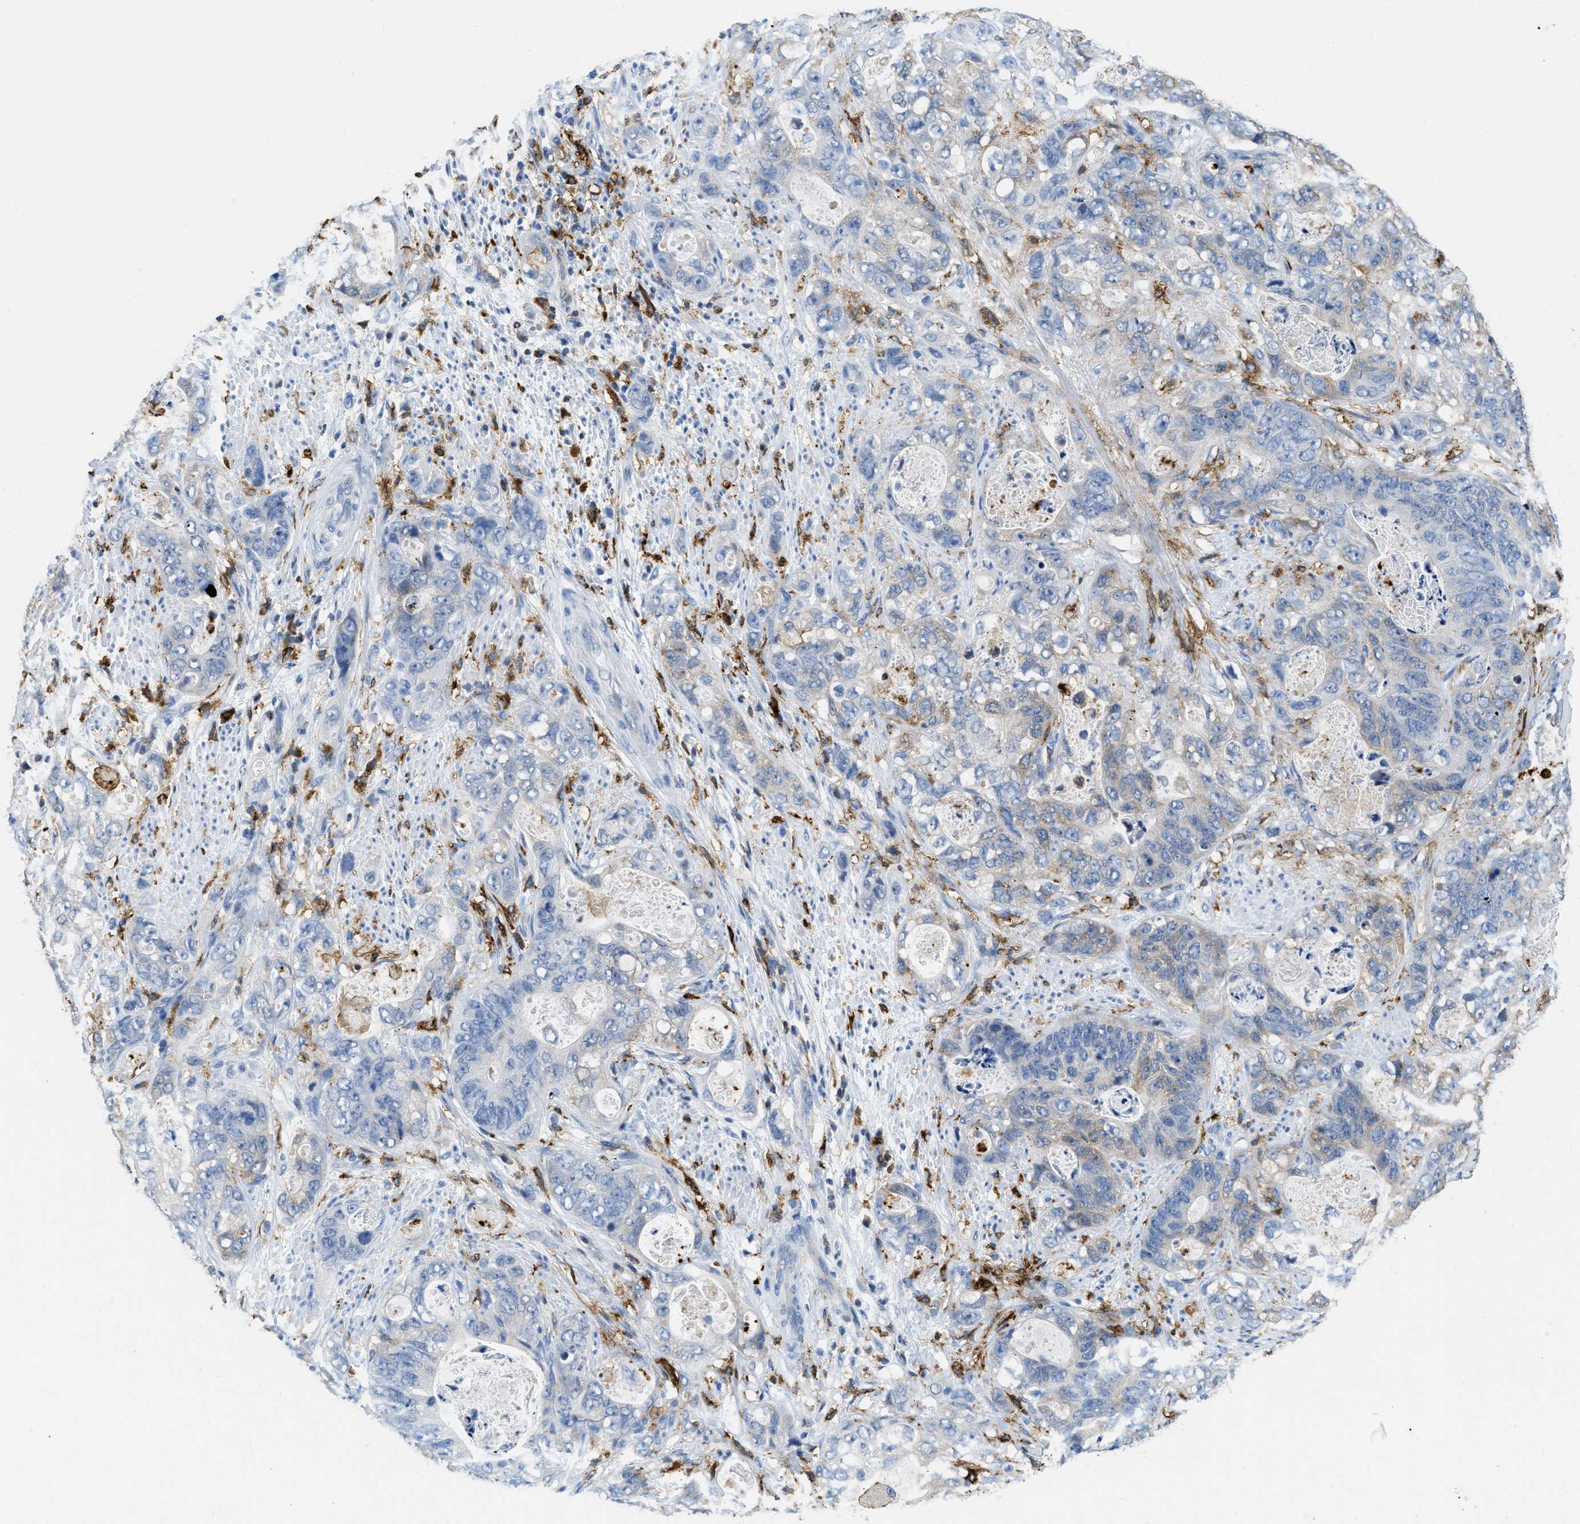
{"staining": {"intensity": "weak", "quantity": "<25%", "location": "cytoplasmic/membranous"}, "tissue": "stomach cancer", "cell_type": "Tumor cells", "image_type": "cancer", "snomed": [{"axis": "morphology", "description": "Adenocarcinoma, NOS"}, {"axis": "topography", "description": "Stomach"}], "caption": "This is a photomicrograph of immunohistochemistry staining of adenocarcinoma (stomach), which shows no staining in tumor cells.", "gene": "CD226", "patient": {"sex": "female", "age": 89}}